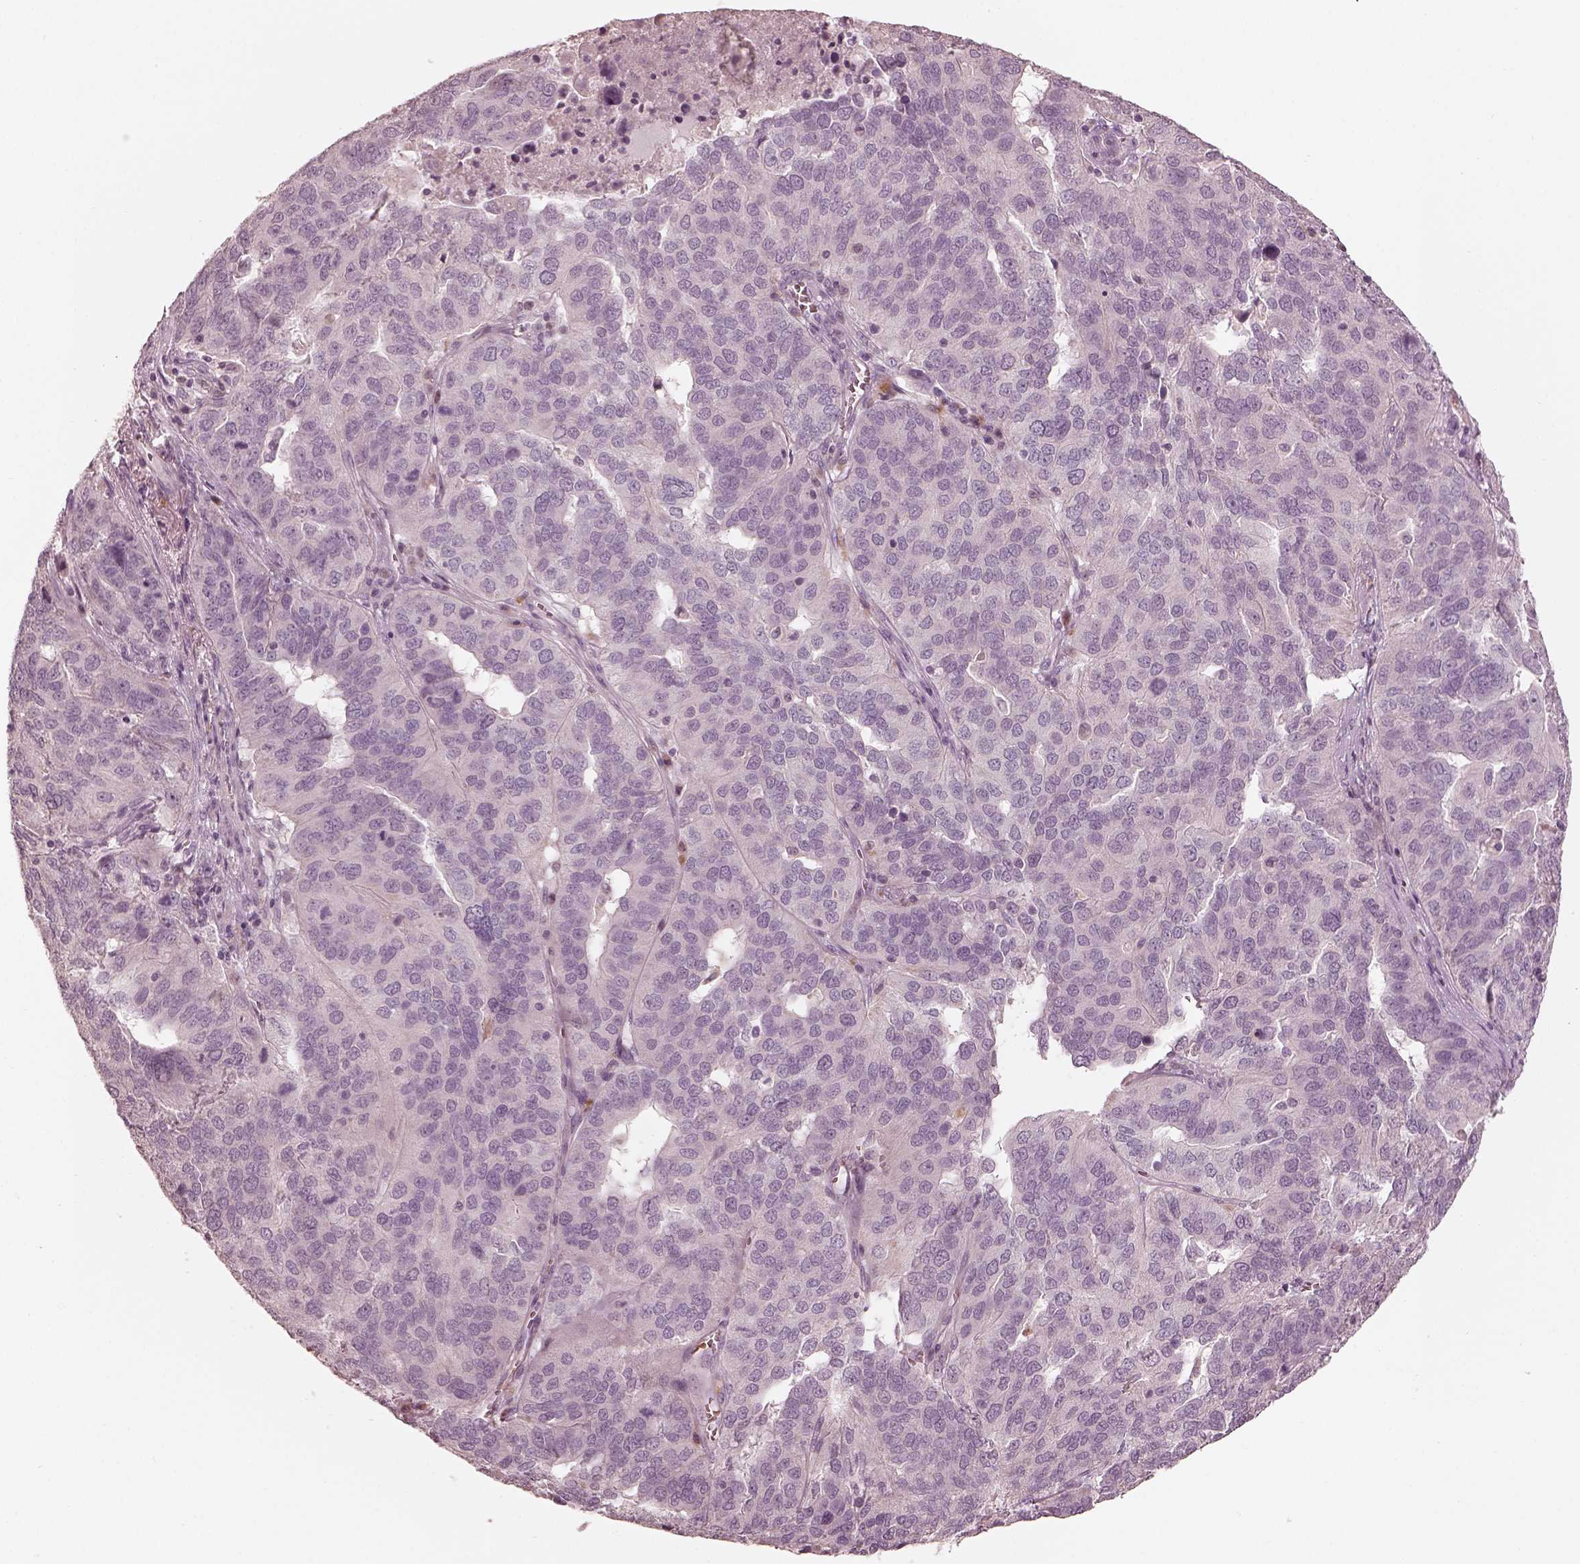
{"staining": {"intensity": "negative", "quantity": "none", "location": "none"}, "tissue": "ovarian cancer", "cell_type": "Tumor cells", "image_type": "cancer", "snomed": [{"axis": "morphology", "description": "Carcinoma, endometroid"}, {"axis": "topography", "description": "Soft tissue"}, {"axis": "topography", "description": "Ovary"}], "caption": "The immunohistochemistry (IHC) image has no significant staining in tumor cells of endometroid carcinoma (ovarian) tissue. (Immunohistochemistry (ihc), brightfield microscopy, high magnification).", "gene": "ANKLE1", "patient": {"sex": "female", "age": 52}}